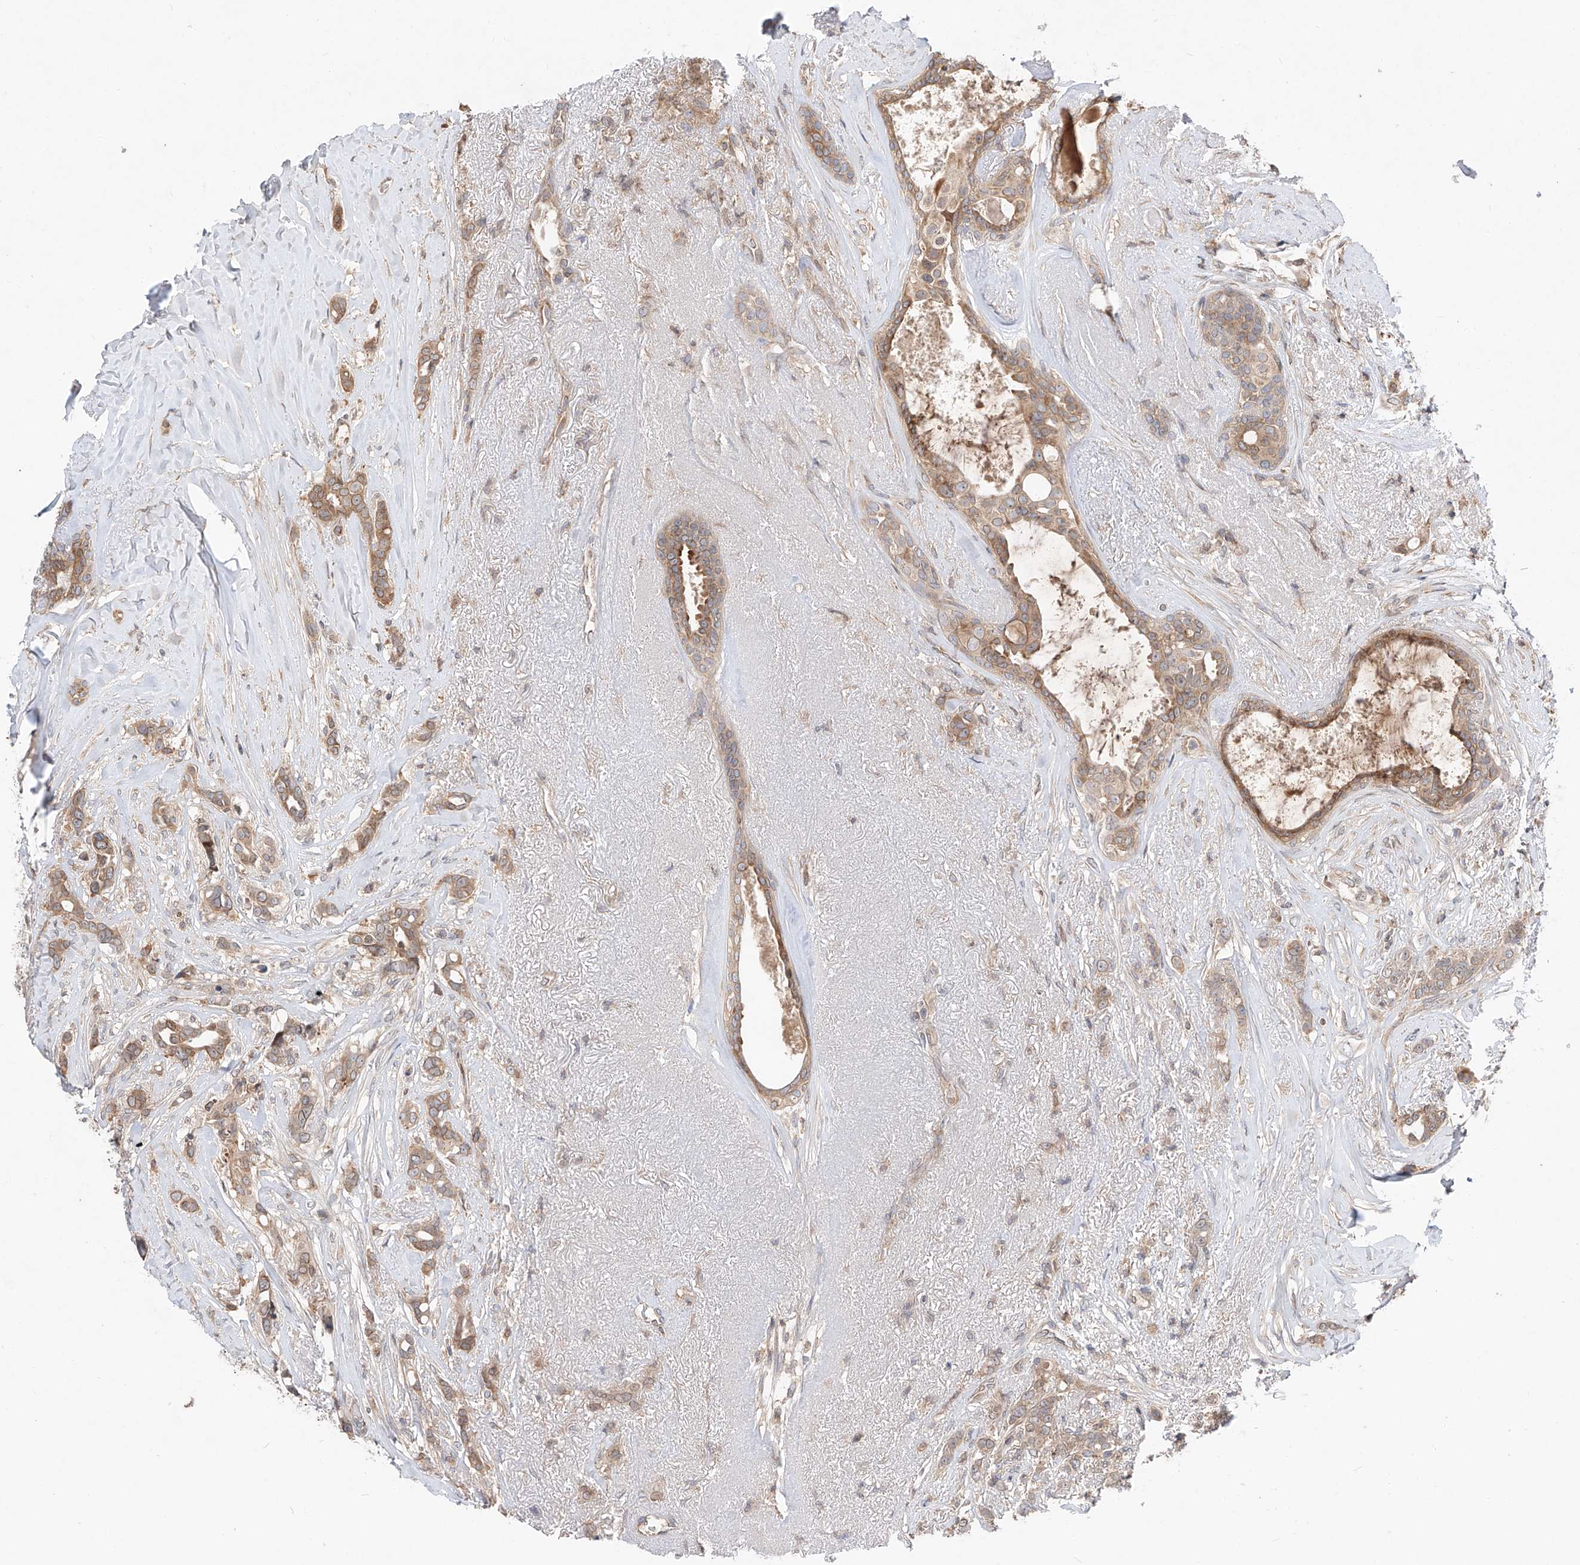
{"staining": {"intensity": "moderate", "quantity": ">75%", "location": "cytoplasmic/membranous"}, "tissue": "breast cancer", "cell_type": "Tumor cells", "image_type": "cancer", "snomed": [{"axis": "morphology", "description": "Lobular carcinoma"}, {"axis": "topography", "description": "Breast"}], "caption": "Immunohistochemistry photomicrograph of breast cancer (lobular carcinoma) stained for a protein (brown), which exhibits medium levels of moderate cytoplasmic/membranous staining in approximately >75% of tumor cells.", "gene": "DIRAS3", "patient": {"sex": "female", "age": 51}}